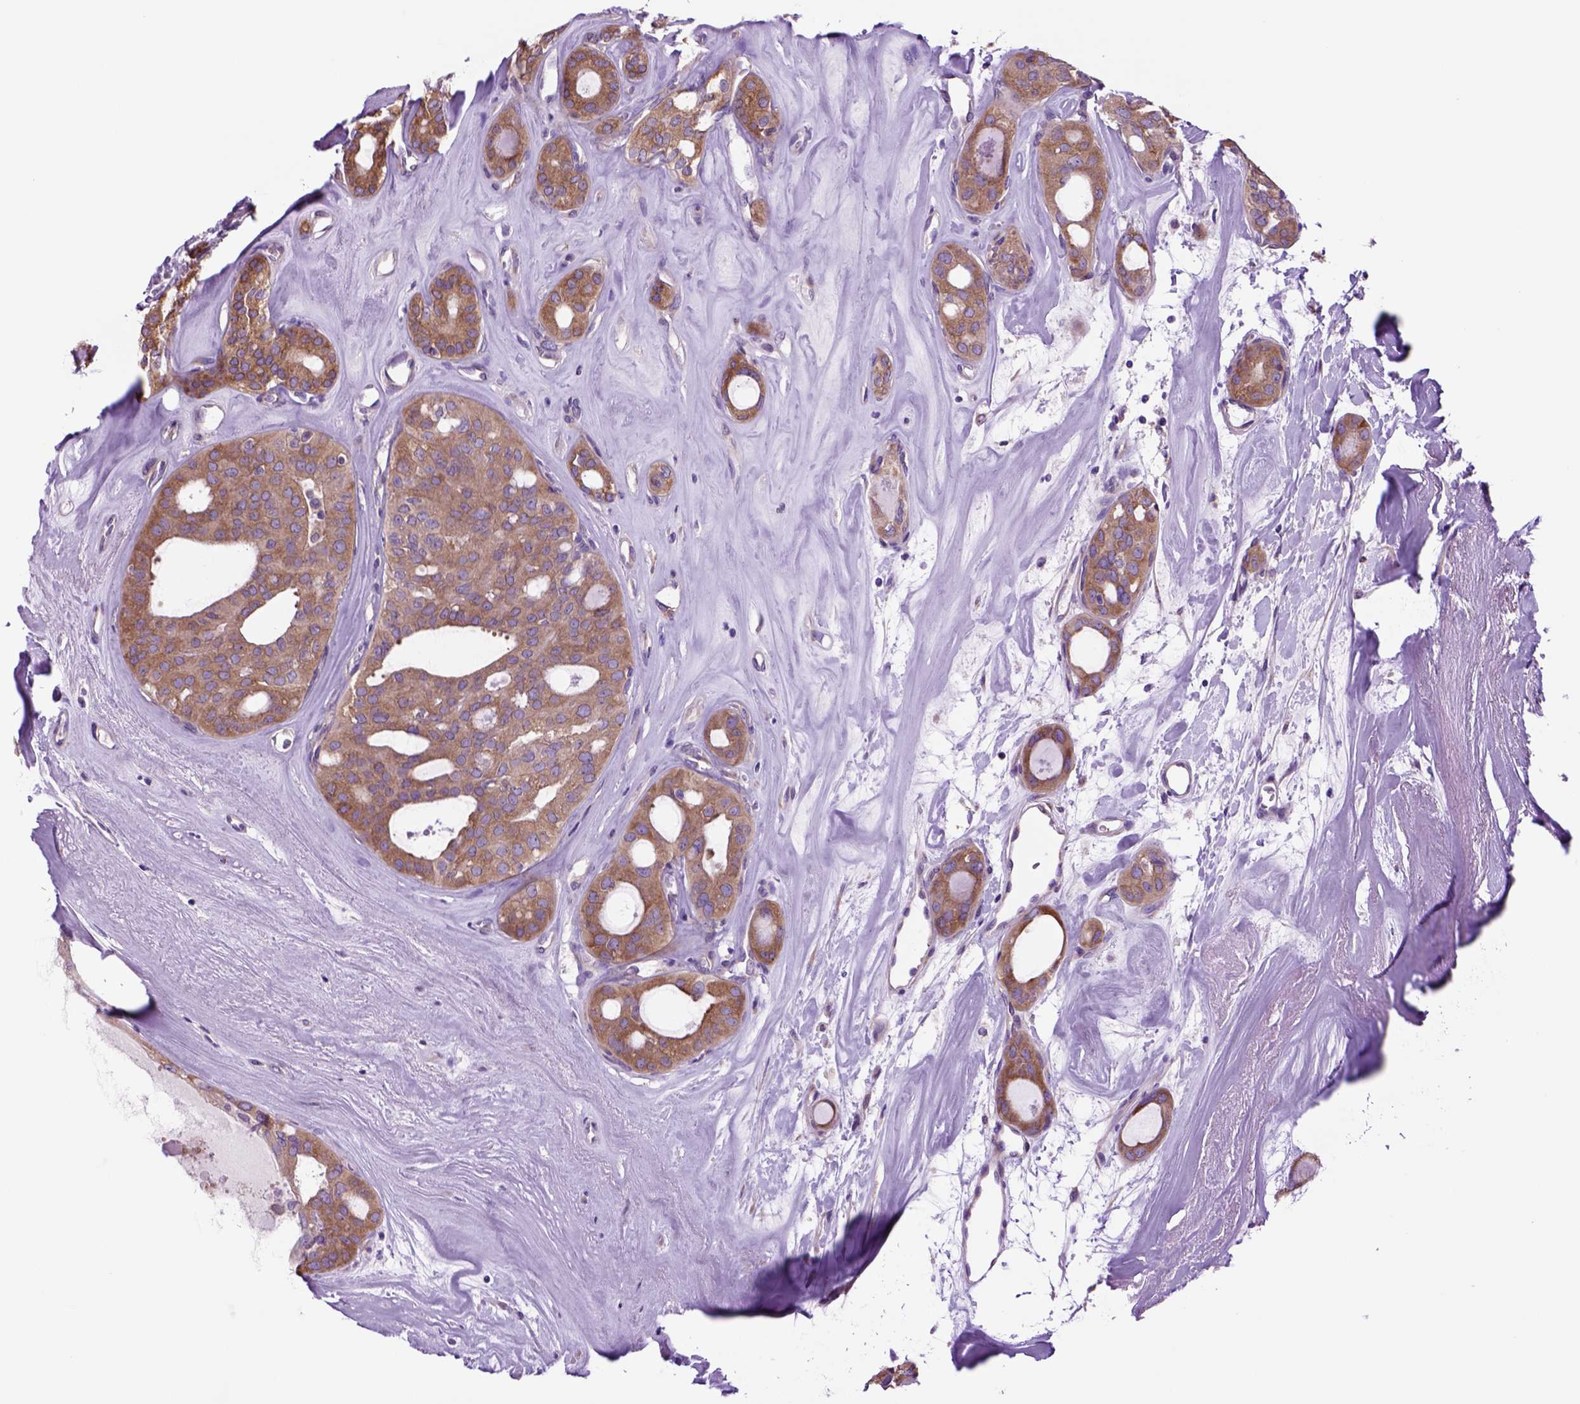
{"staining": {"intensity": "moderate", "quantity": ">75%", "location": "cytoplasmic/membranous"}, "tissue": "thyroid cancer", "cell_type": "Tumor cells", "image_type": "cancer", "snomed": [{"axis": "morphology", "description": "Follicular adenoma carcinoma, NOS"}, {"axis": "topography", "description": "Thyroid gland"}], "caption": "Human thyroid follicular adenoma carcinoma stained with a protein marker shows moderate staining in tumor cells.", "gene": "PIAS3", "patient": {"sex": "male", "age": 75}}